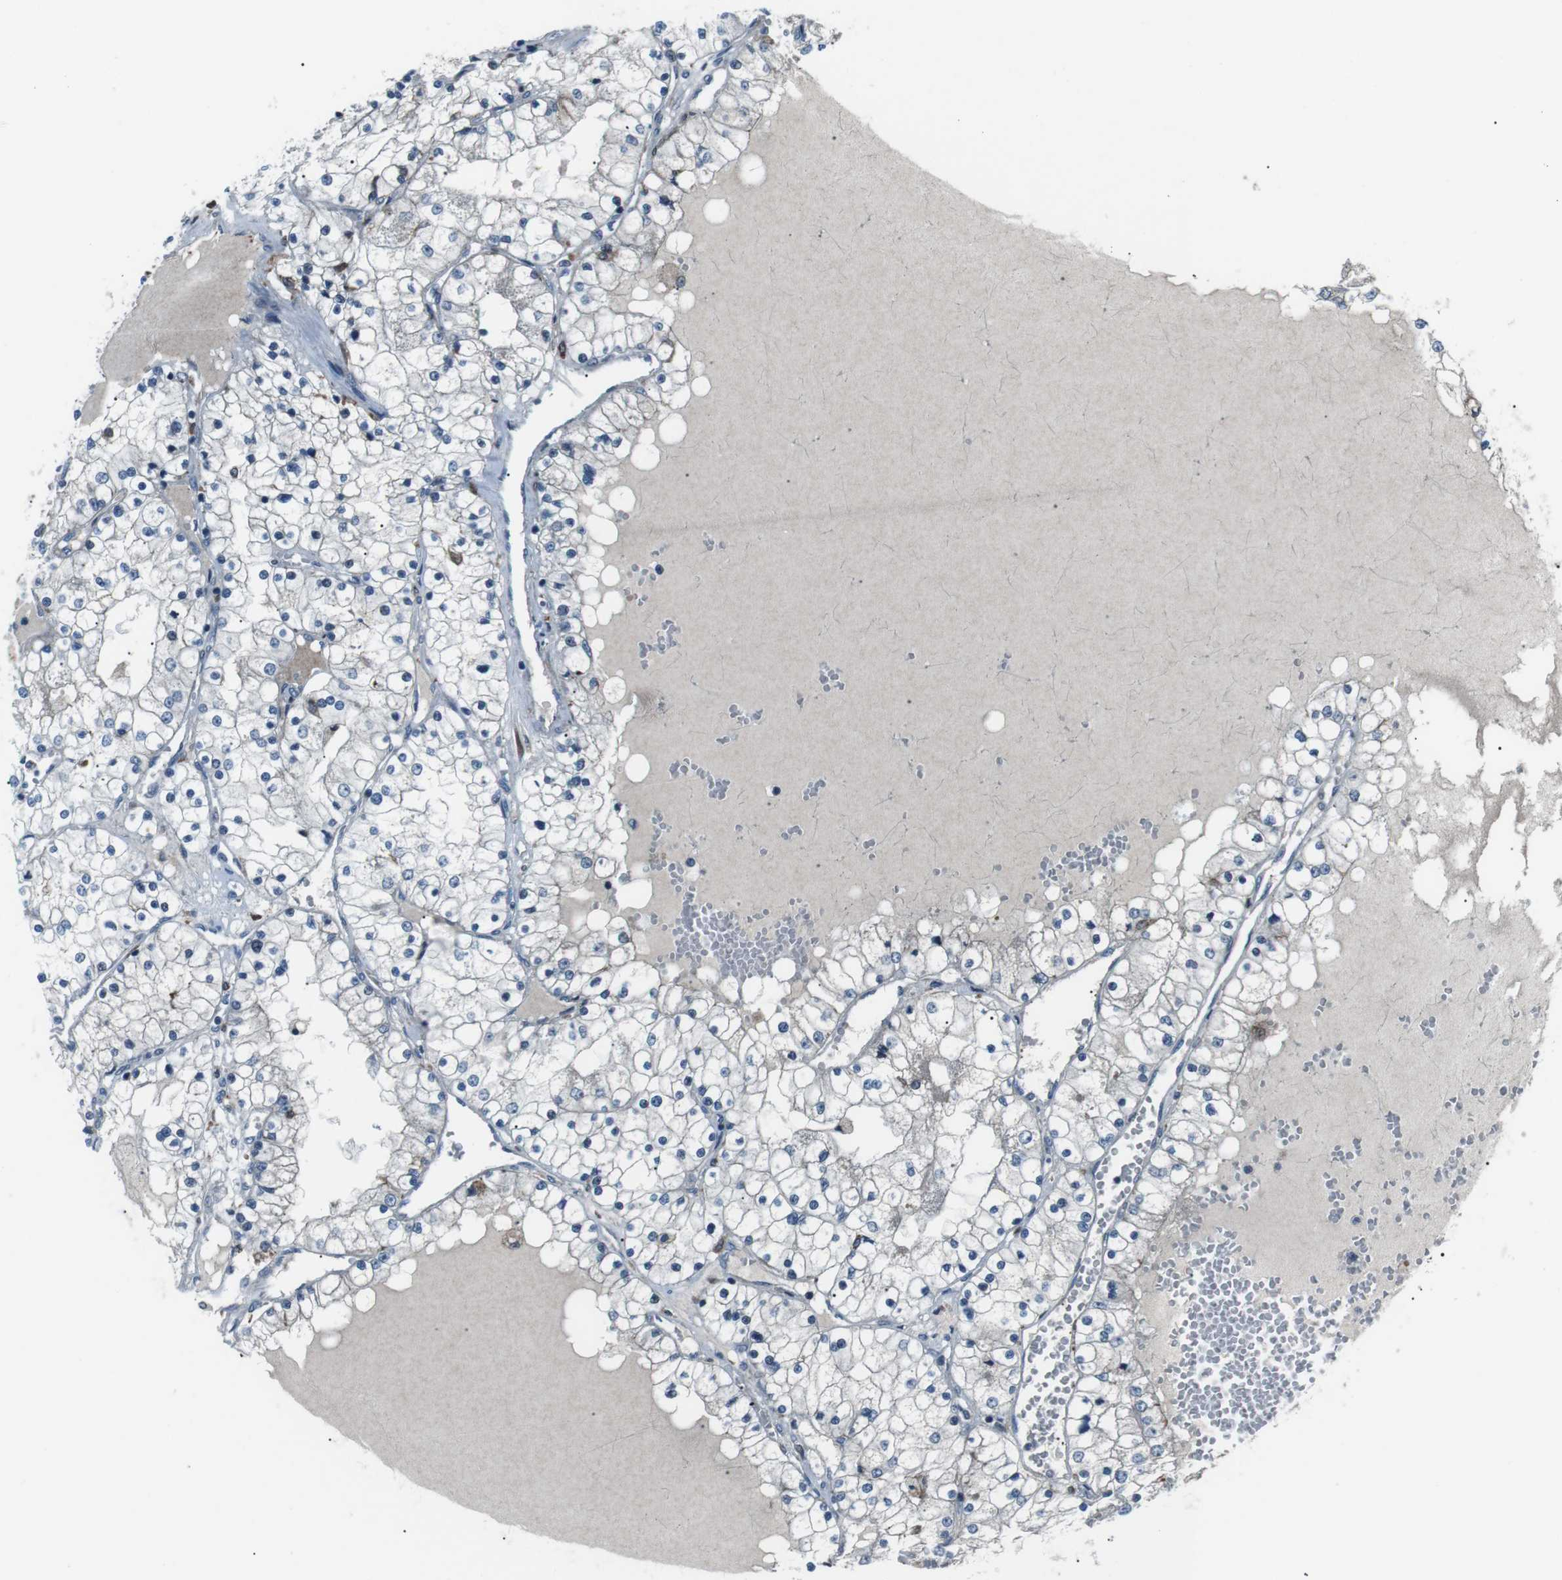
{"staining": {"intensity": "negative", "quantity": "none", "location": "none"}, "tissue": "renal cancer", "cell_type": "Tumor cells", "image_type": "cancer", "snomed": [{"axis": "morphology", "description": "Adenocarcinoma, NOS"}, {"axis": "topography", "description": "Kidney"}], "caption": "An immunohistochemistry photomicrograph of renal cancer is shown. There is no staining in tumor cells of renal cancer. (DAB immunohistochemistry with hematoxylin counter stain).", "gene": "BLNK", "patient": {"sex": "male", "age": 68}}